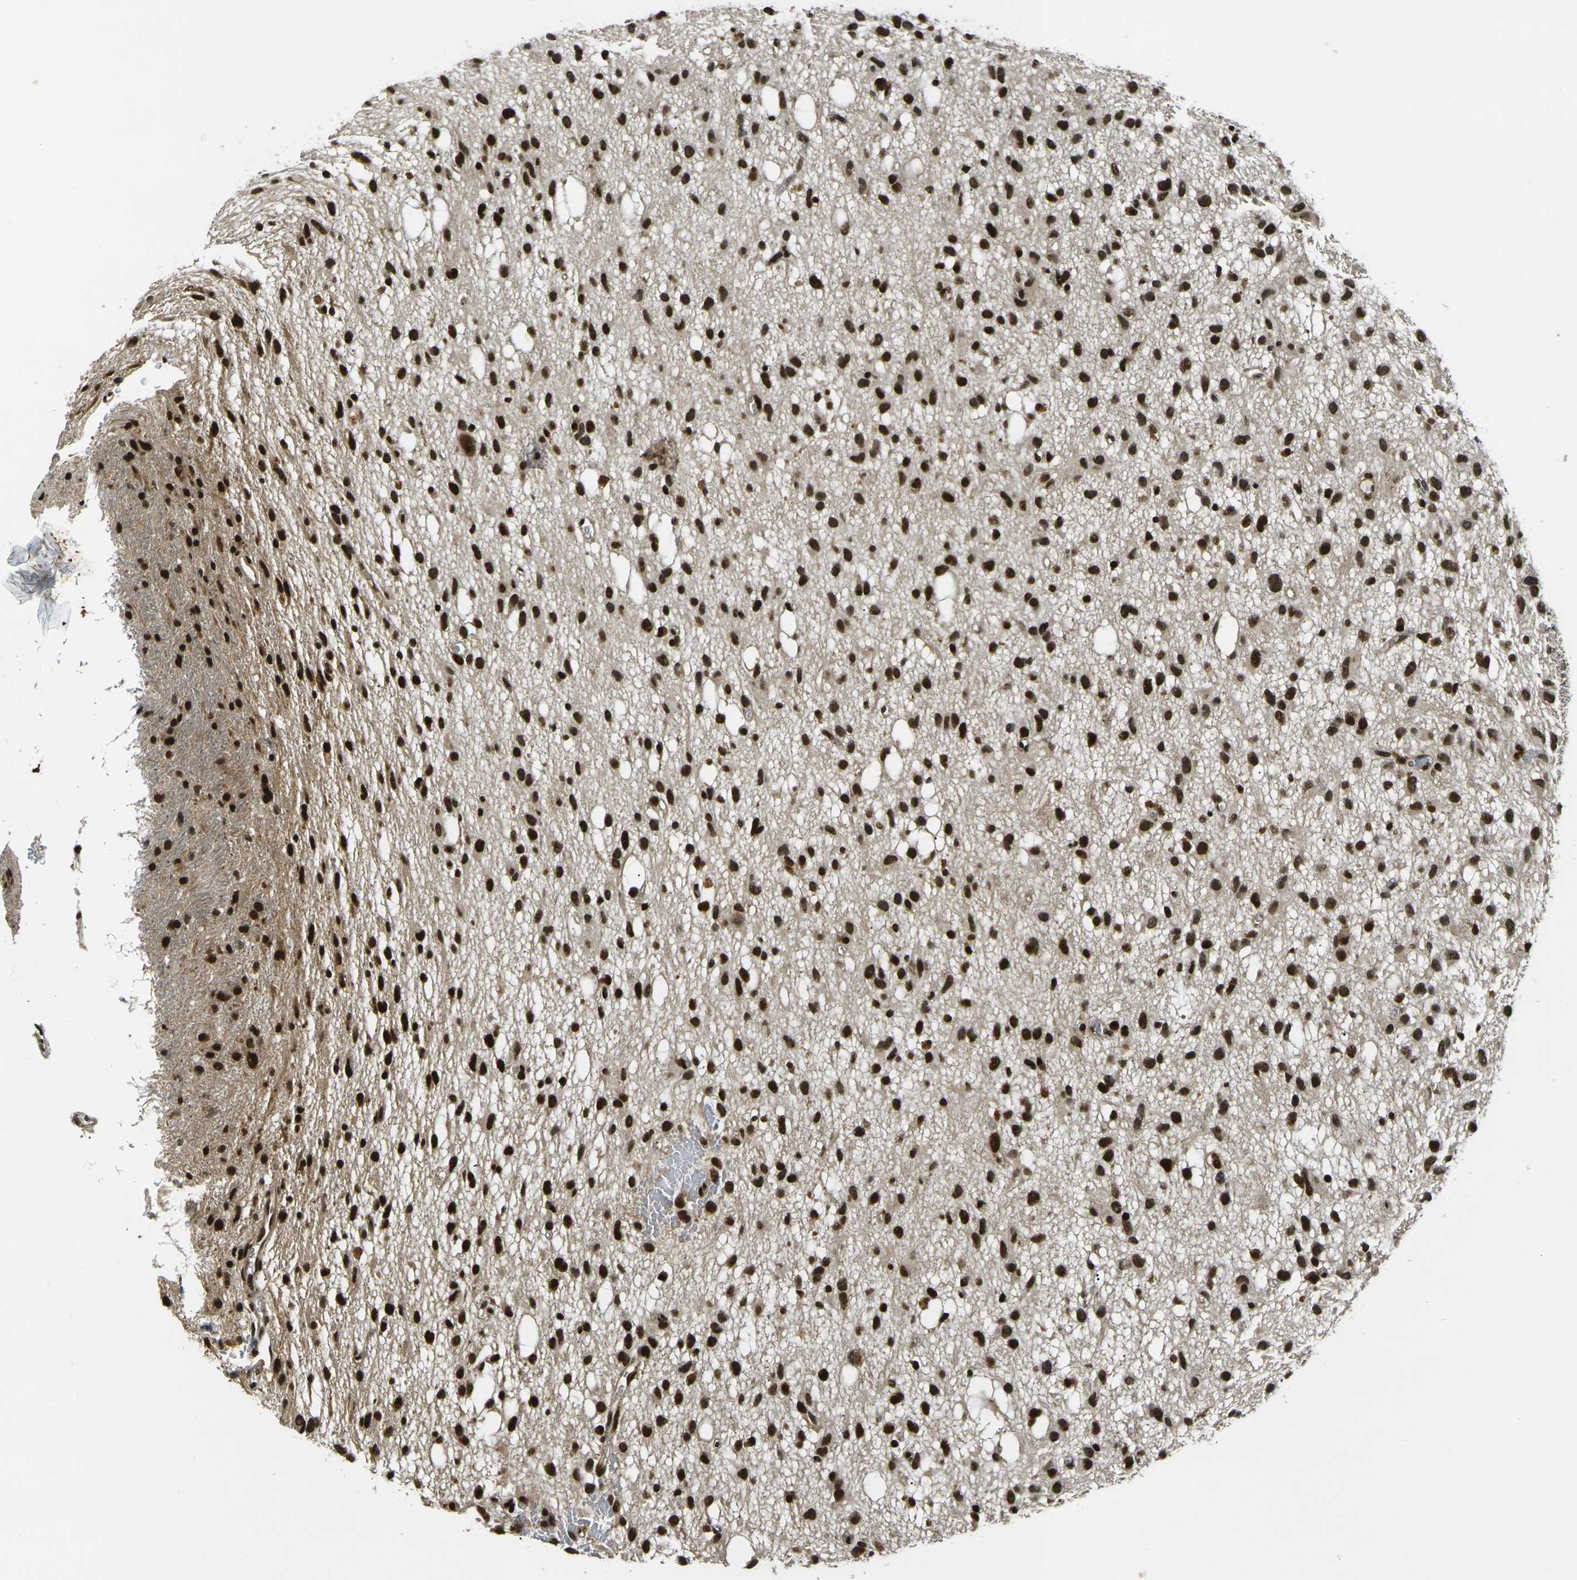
{"staining": {"intensity": "strong", "quantity": ">75%", "location": "nuclear"}, "tissue": "glioma", "cell_type": "Tumor cells", "image_type": "cancer", "snomed": [{"axis": "morphology", "description": "Glioma, malignant, Low grade"}, {"axis": "topography", "description": "Brain"}], "caption": "Low-grade glioma (malignant) stained for a protein reveals strong nuclear positivity in tumor cells.", "gene": "ACTL6A", "patient": {"sex": "male", "age": 77}}